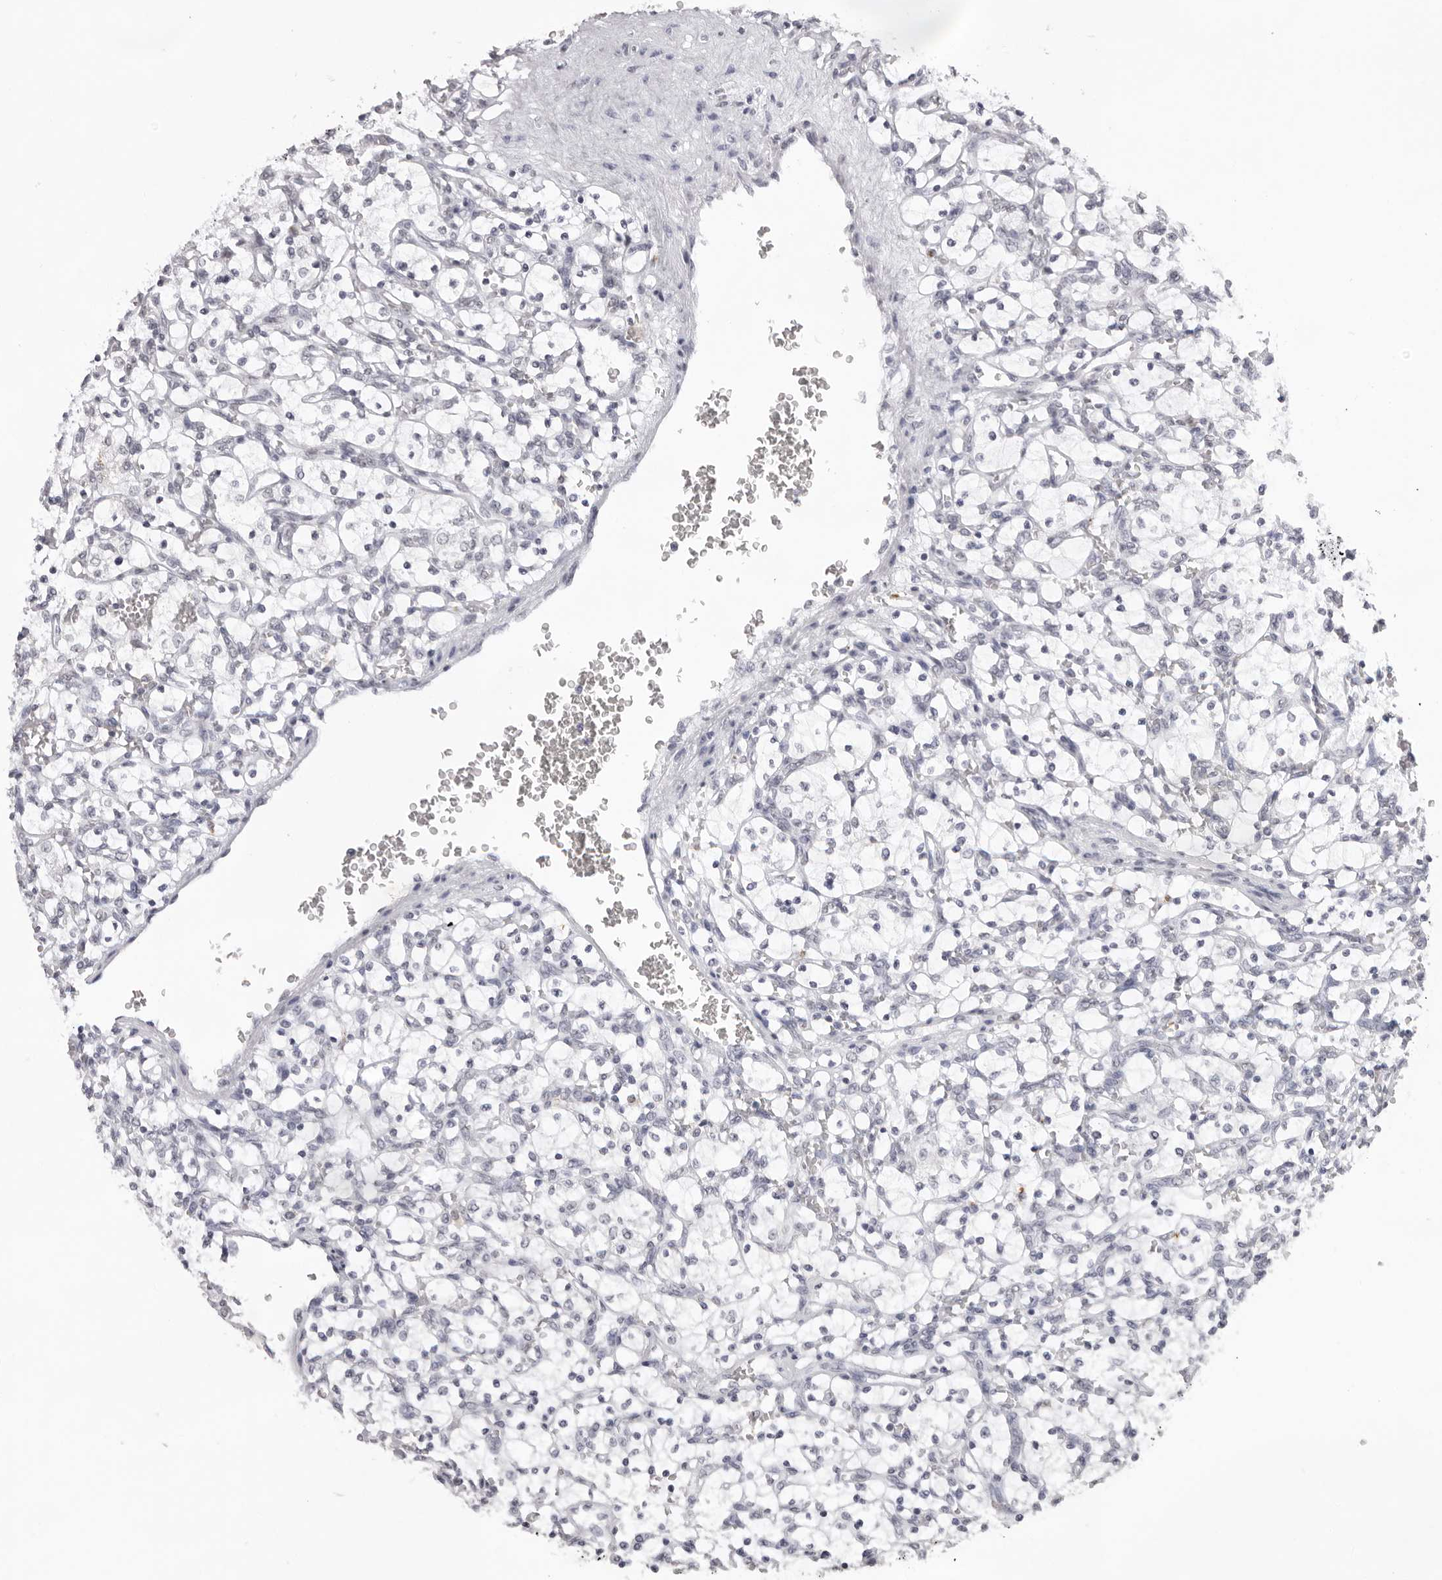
{"staining": {"intensity": "negative", "quantity": "none", "location": "none"}, "tissue": "renal cancer", "cell_type": "Tumor cells", "image_type": "cancer", "snomed": [{"axis": "morphology", "description": "Adenocarcinoma, NOS"}, {"axis": "topography", "description": "Kidney"}], "caption": "Immunohistochemistry (IHC) of renal cancer (adenocarcinoma) reveals no expression in tumor cells. (DAB immunohistochemistry (IHC) visualized using brightfield microscopy, high magnification).", "gene": "NTM", "patient": {"sex": "female", "age": 69}}